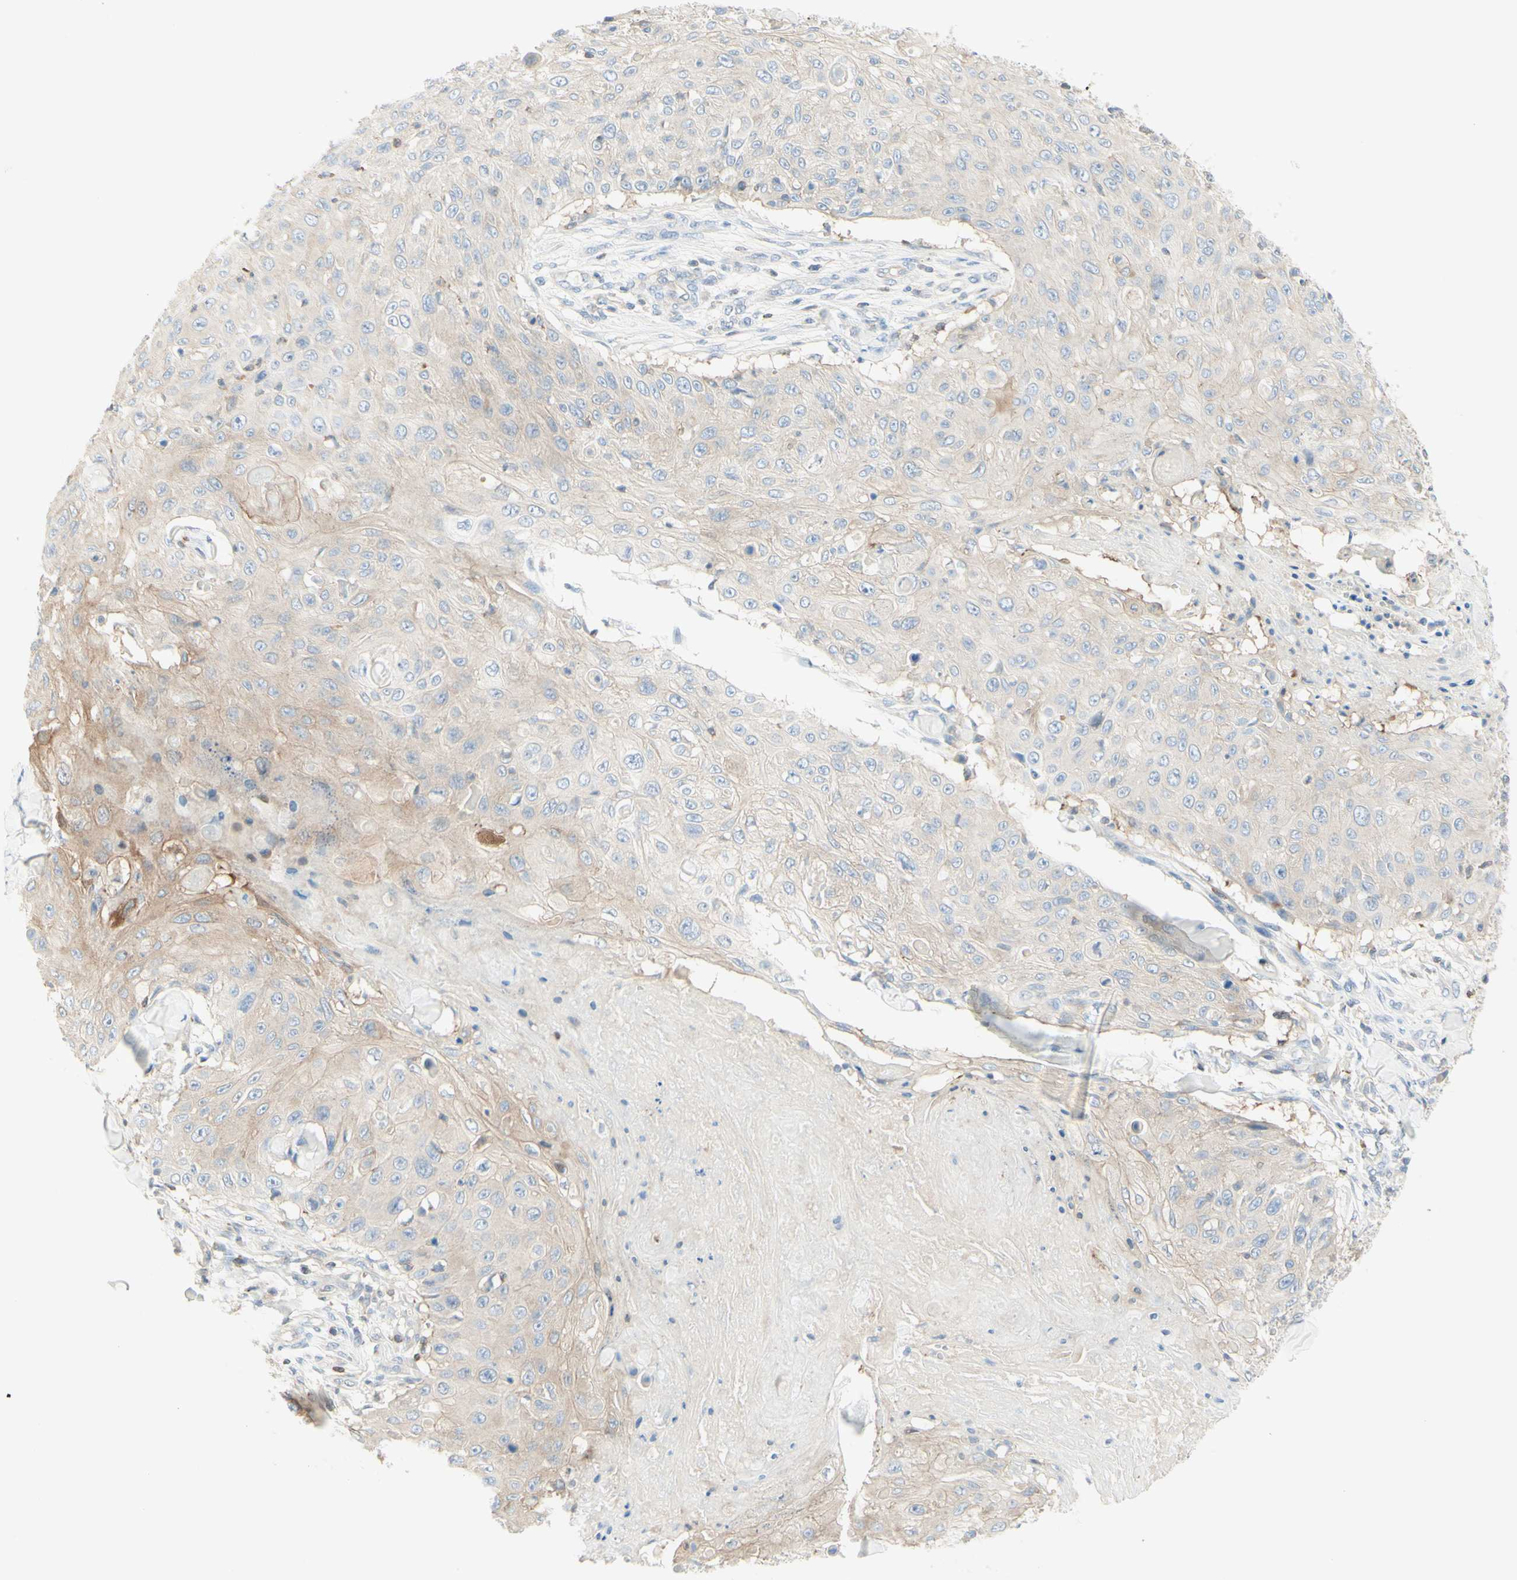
{"staining": {"intensity": "weak", "quantity": "25%-75%", "location": "cytoplasmic/membranous"}, "tissue": "skin cancer", "cell_type": "Tumor cells", "image_type": "cancer", "snomed": [{"axis": "morphology", "description": "Squamous cell carcinoma, NOS"}, {"axis": "topography", "description": "Skin"}], "caption": "About 25%-75% of tumor cells in human skin squamous cell carcinoma reveal weak cytoplasmic/membranous protein expression as visualized by brown immunohistochemical staining.", "gene": "MTM1", "patient": {"sex": "male", "age": 86}}